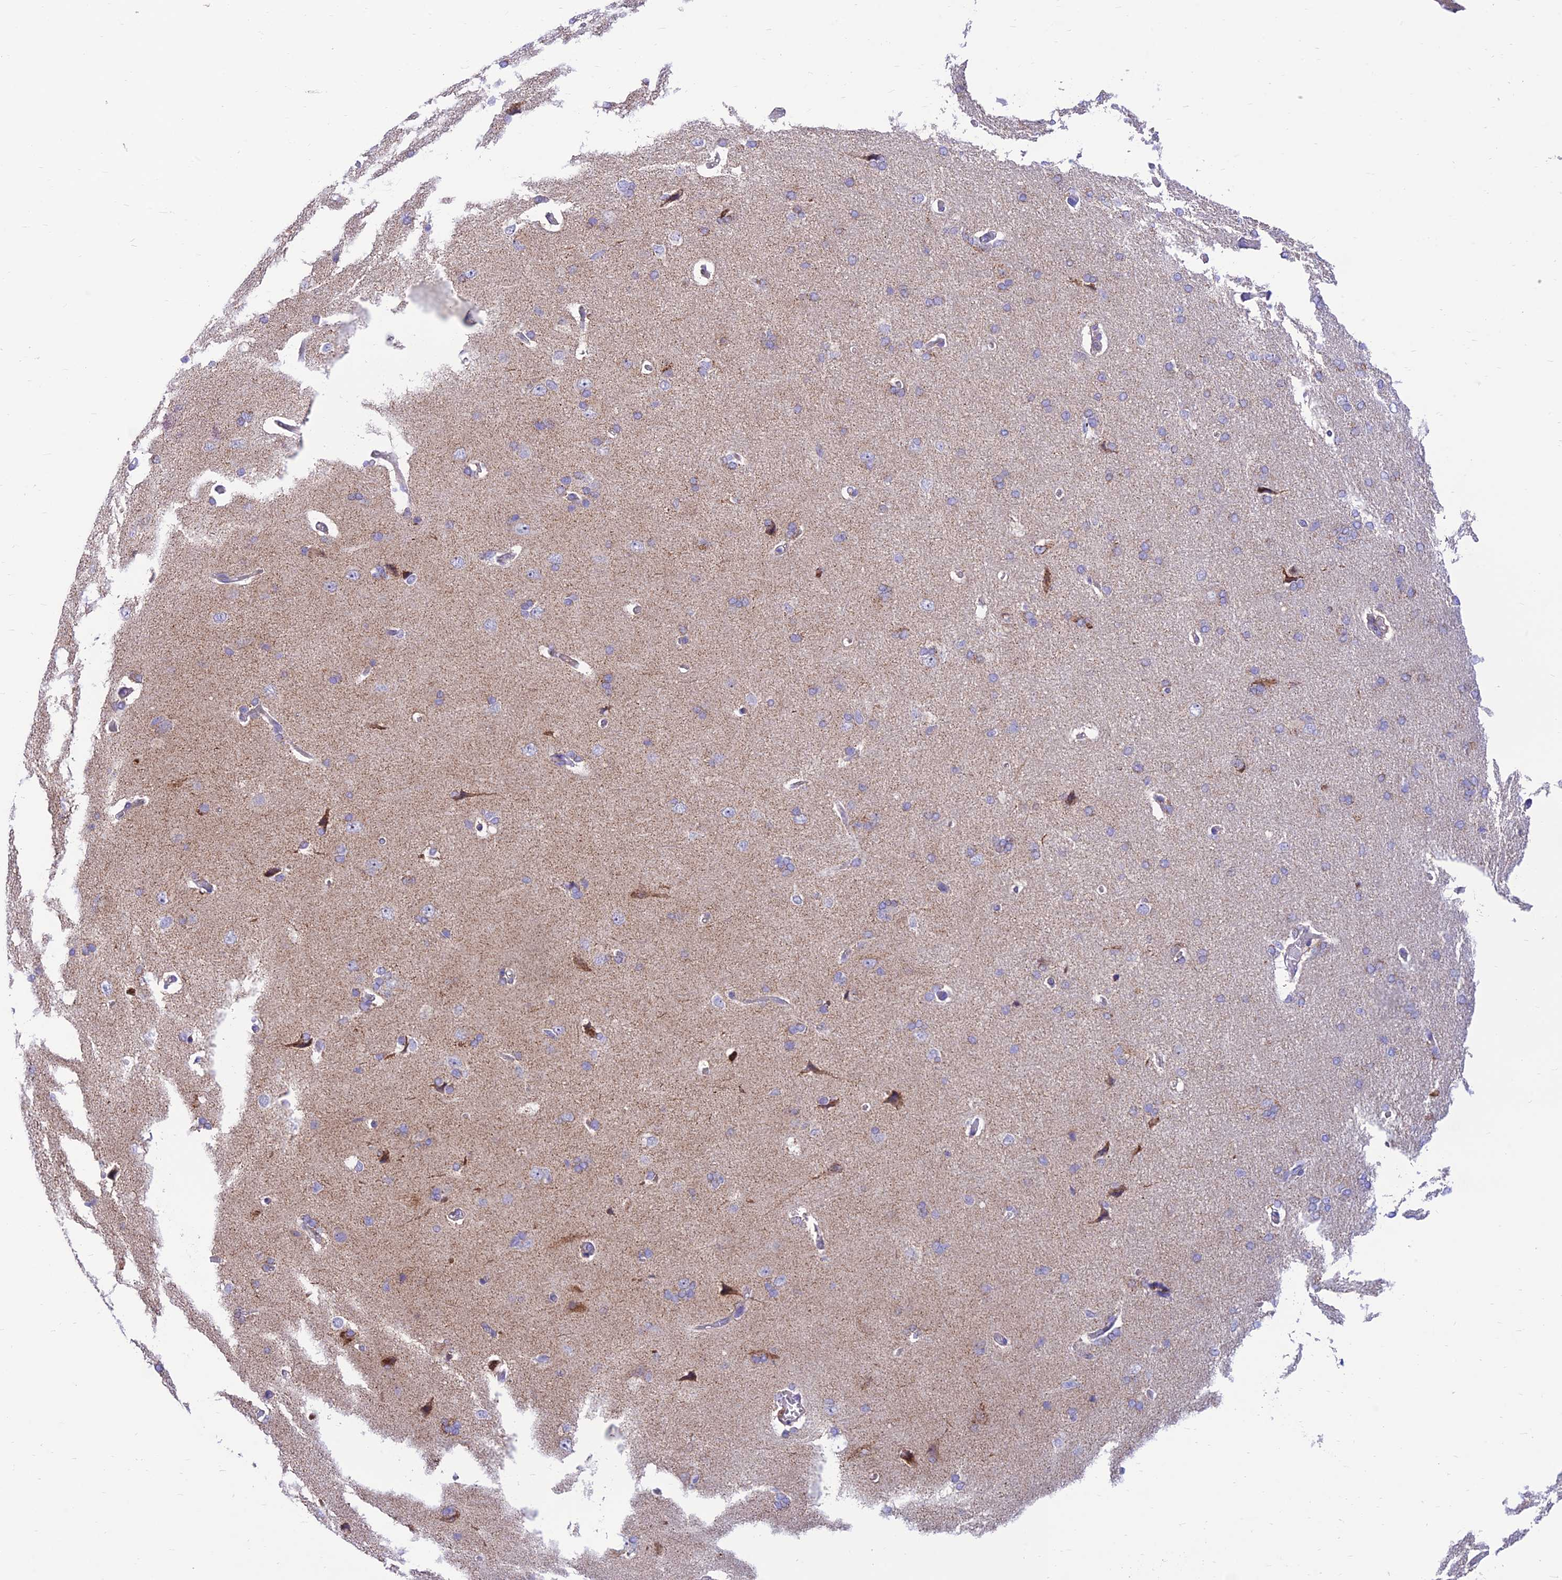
{"staining": {"intensity": "negative", "quantity": "none", "location": "none"}, "tissue": "cerebral cortex", "cell_type": "Endothelial cells", "image_type": "normal", "snomed": [{"axis": "morphology", "description": "Normal tissue, NOS"}, {"axis": "topography", "description": "Cerebral cortex"}], "caption": "An immunohistochemistry histopathology image of unremarkable cerebral cortex is shown. There is no staining in endothelial cells of cerebral cortex. (Brightfield microscopy of DAB (3,3'-diaminobenzidine) immunohistochemistry (IHC) at high magnification).", "gene": "FAM186B", "patient": {"sex": "male", "age": 62}}